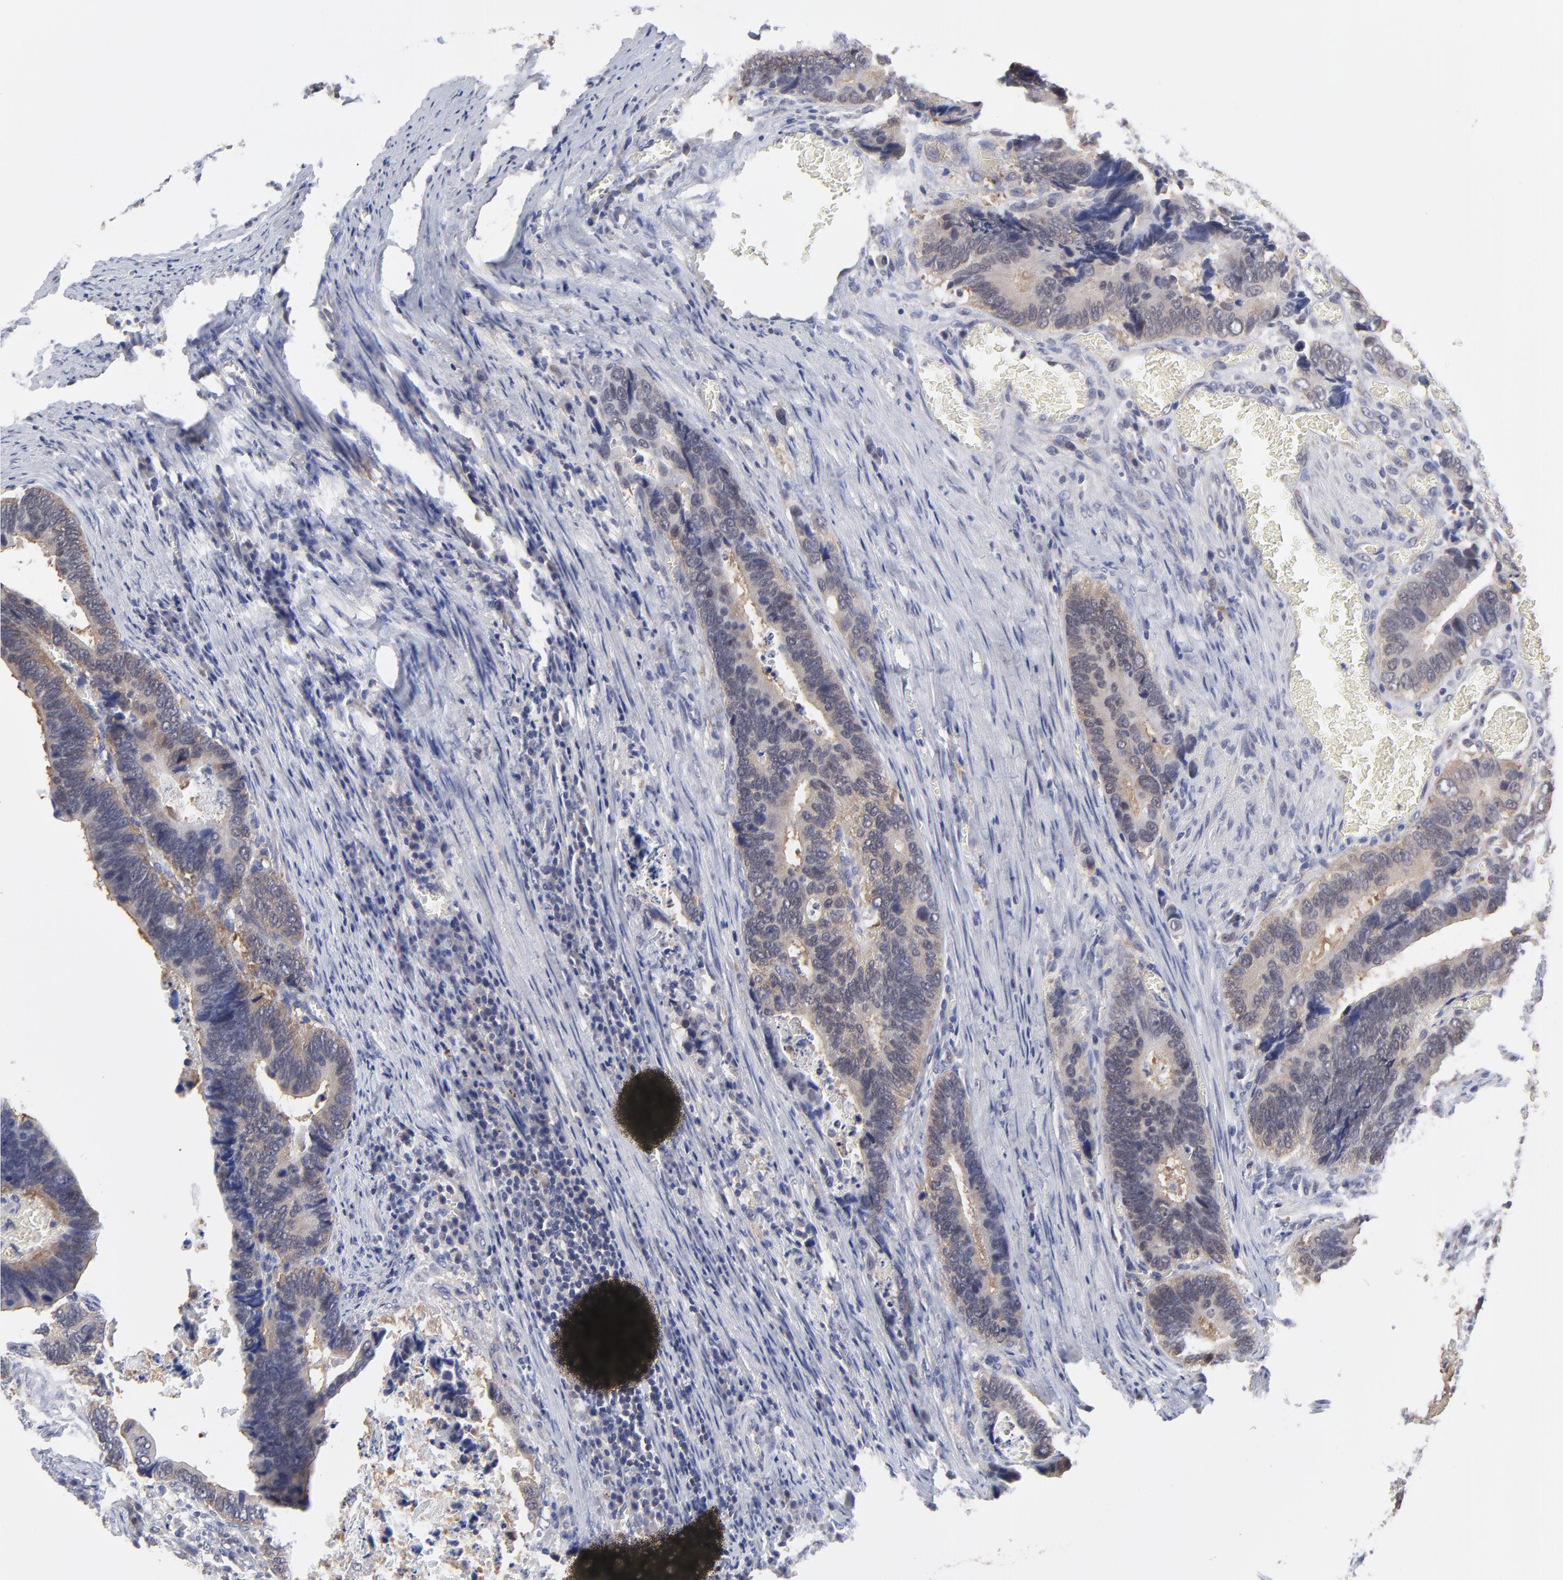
{"staining": {"intensity": "weak", "quantity": ">75%", "location": "cytoplasmic/membranous"}, "tissue": "colorectal cancer", "cell_type": "Tumor cells", "image_type": "cancer", "snomed": [{"axis": "morphology", "description": "Adenocarcinoma, NOS"}, {"axis": "topography", "description": "Colon"}], "caption": "This micrograph exhibits colorectal cancer (adenocarcinoma) stained with IHC to label a protein in brown. The cytoplasmic/membranous of tumor cells show weak positivity for the protein. Nuclei are counter-stained blue.", "gene": "CCT2", "patient": {"sex": "male", "age": 72}}